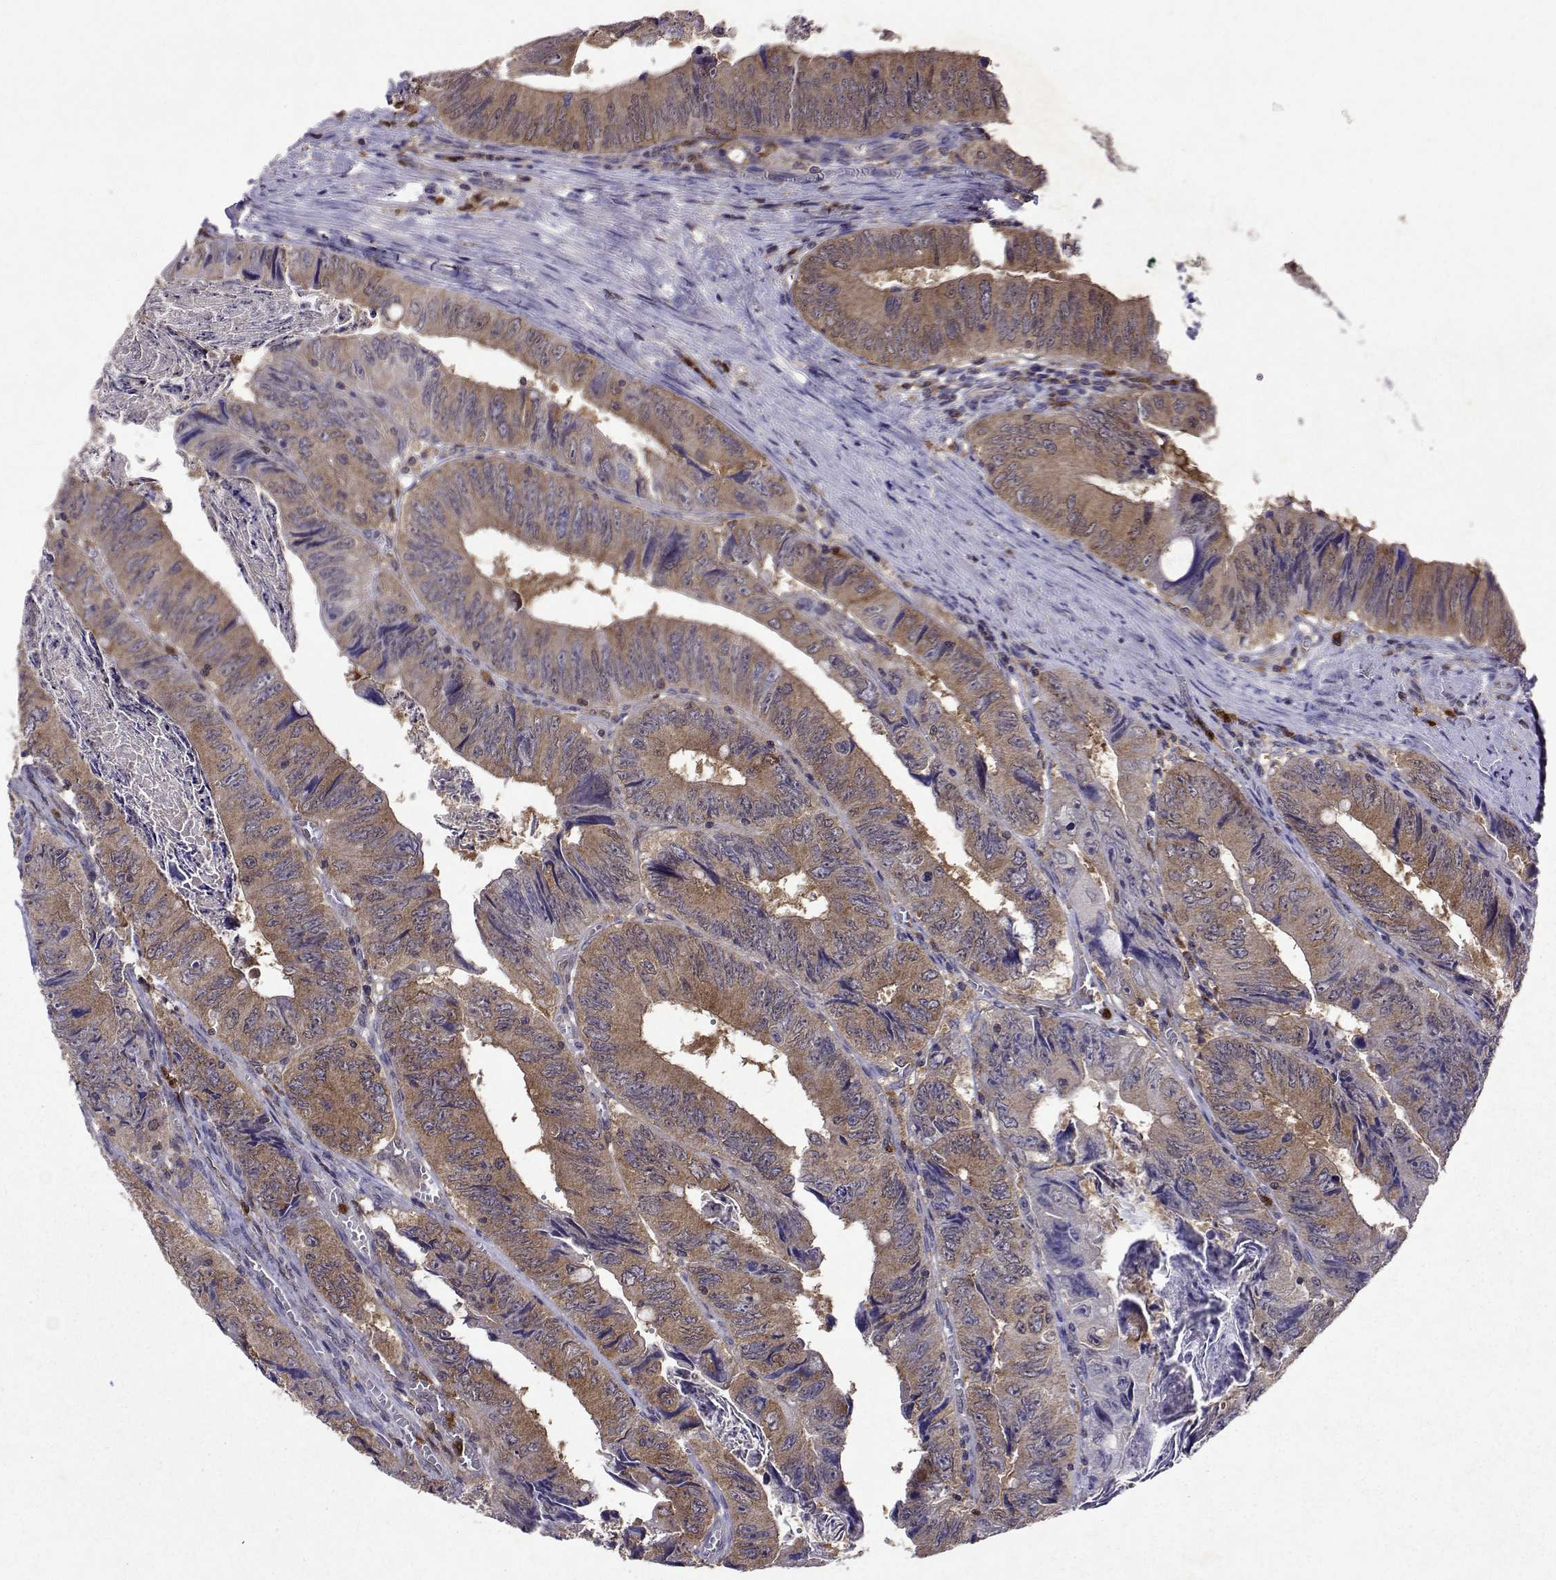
{"staining": {"intensity": "moderate", "quantity": ">75%", "location": "cytoplasmic/membranous"}, "tissue": "colorectal cancer", "cell_type": "Tumor cells", "image_type": "cancer", "snomed": [{"axis": "morphology", "description": "Adenocarcinoma, NOS"}, {"axis": "topography", "description": "Colon"}], "caption": "Colorectal adenocarcinoma tissue displays moderate cytoplasmic/membranous expression in about >75% of tumor cells, visualized by immunohistochemistry. The staining was performed using DAB, with brown indicating positive protein expression. Nuclei are stained blue with hematoxylin.", "gene": "APAF1", "patient": {"sex": "female", "age": 84}}